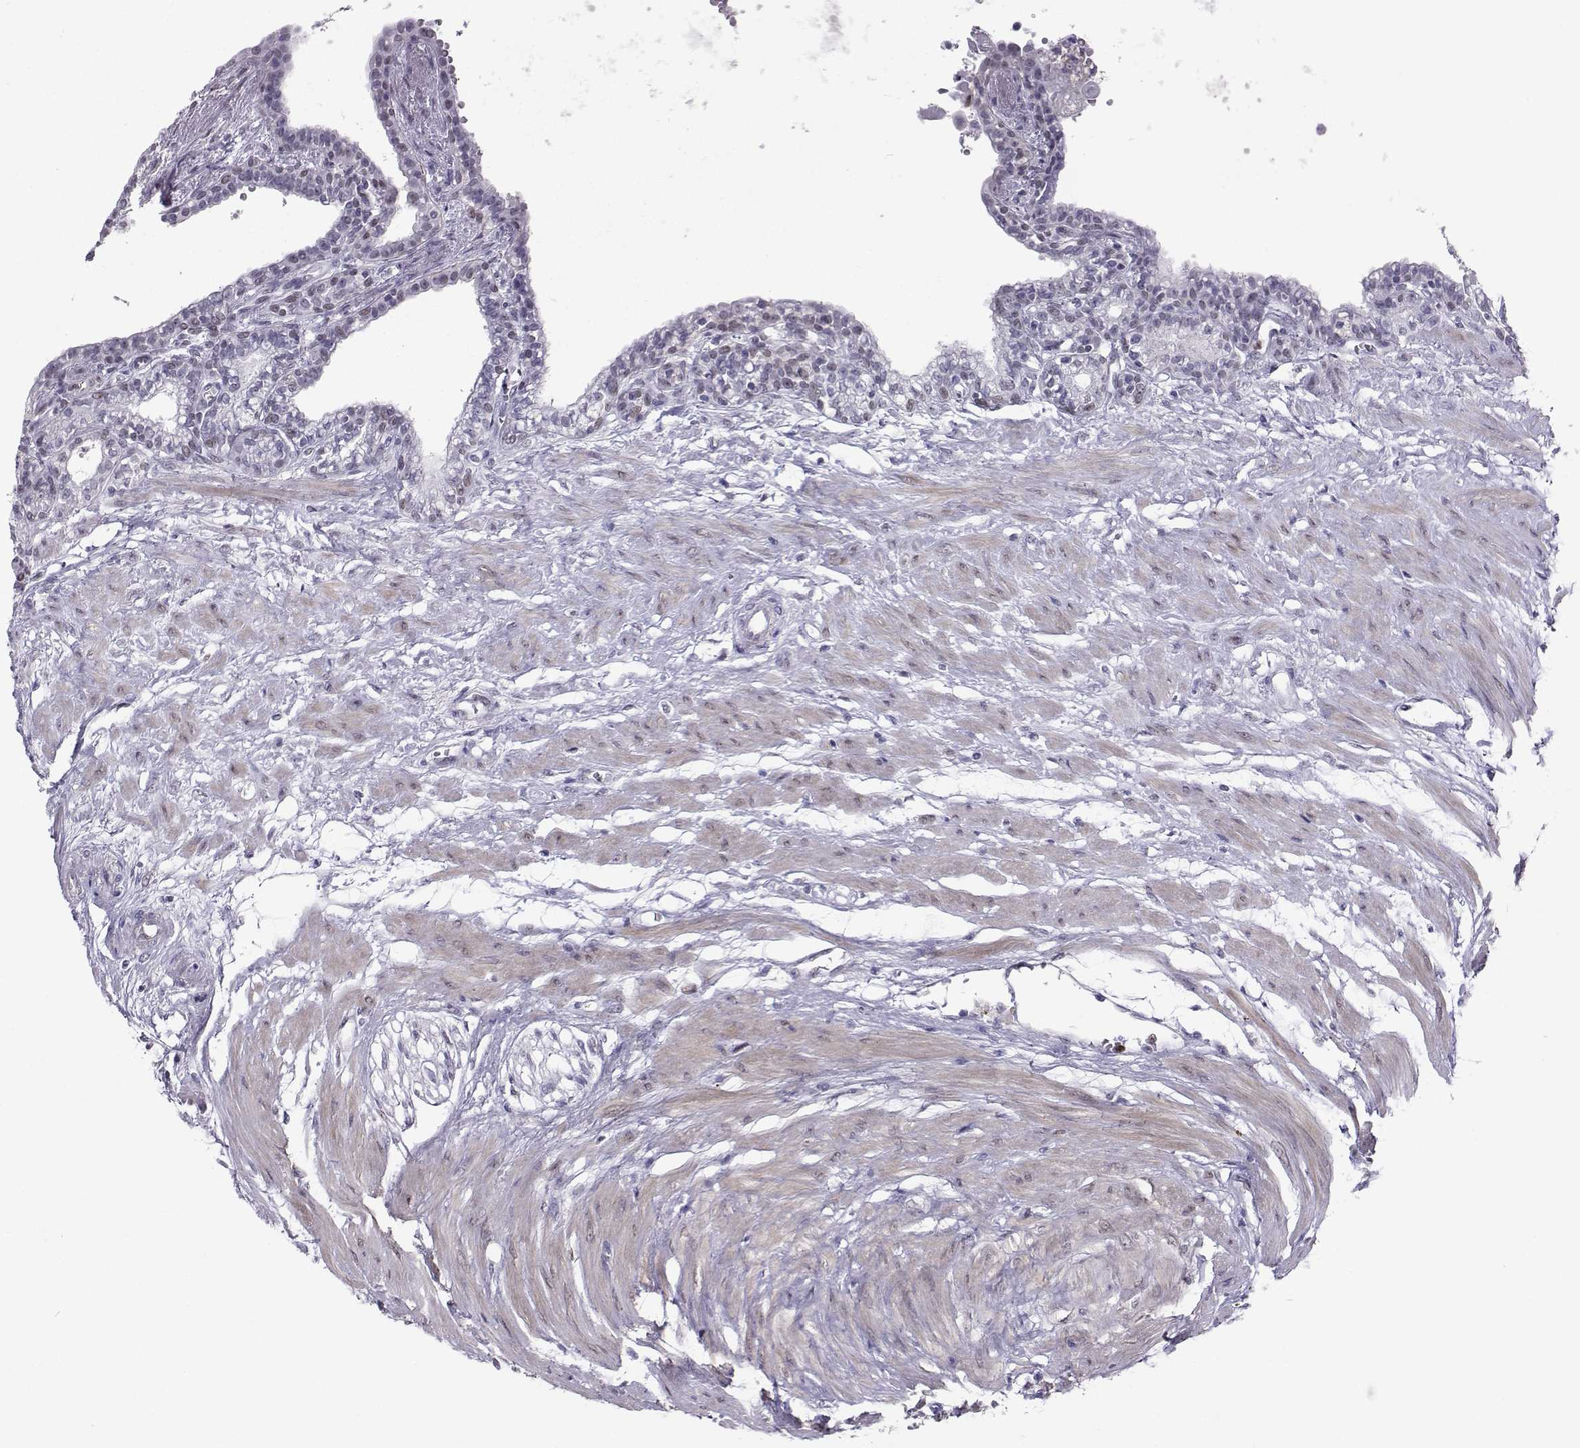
{"staining": {"intensity": "negative", "quantity": "none", "location": "none"}, "tissue": "seminal vesicle", "cell_type": "Glandular cells", "image_type": "normal", "snomed": [{"axis": "morphology", "description": "Normal tissue, NOS"}, {"axis": "morphology", "description": "Urothelial carcinoma, NOS"}, {"axis": "topography", "description": "Urinary bladder"}, {"axis": "topography", "description": "Seminal veicle"}], "caption": "DAB (3,3'-diaminobenzidine) immunohistochemical staining of benign seminal vesicle shows no significant staining in glandular cells.", "gene": "TEDC2", "patient": {"sex": "male", "age": 76}}